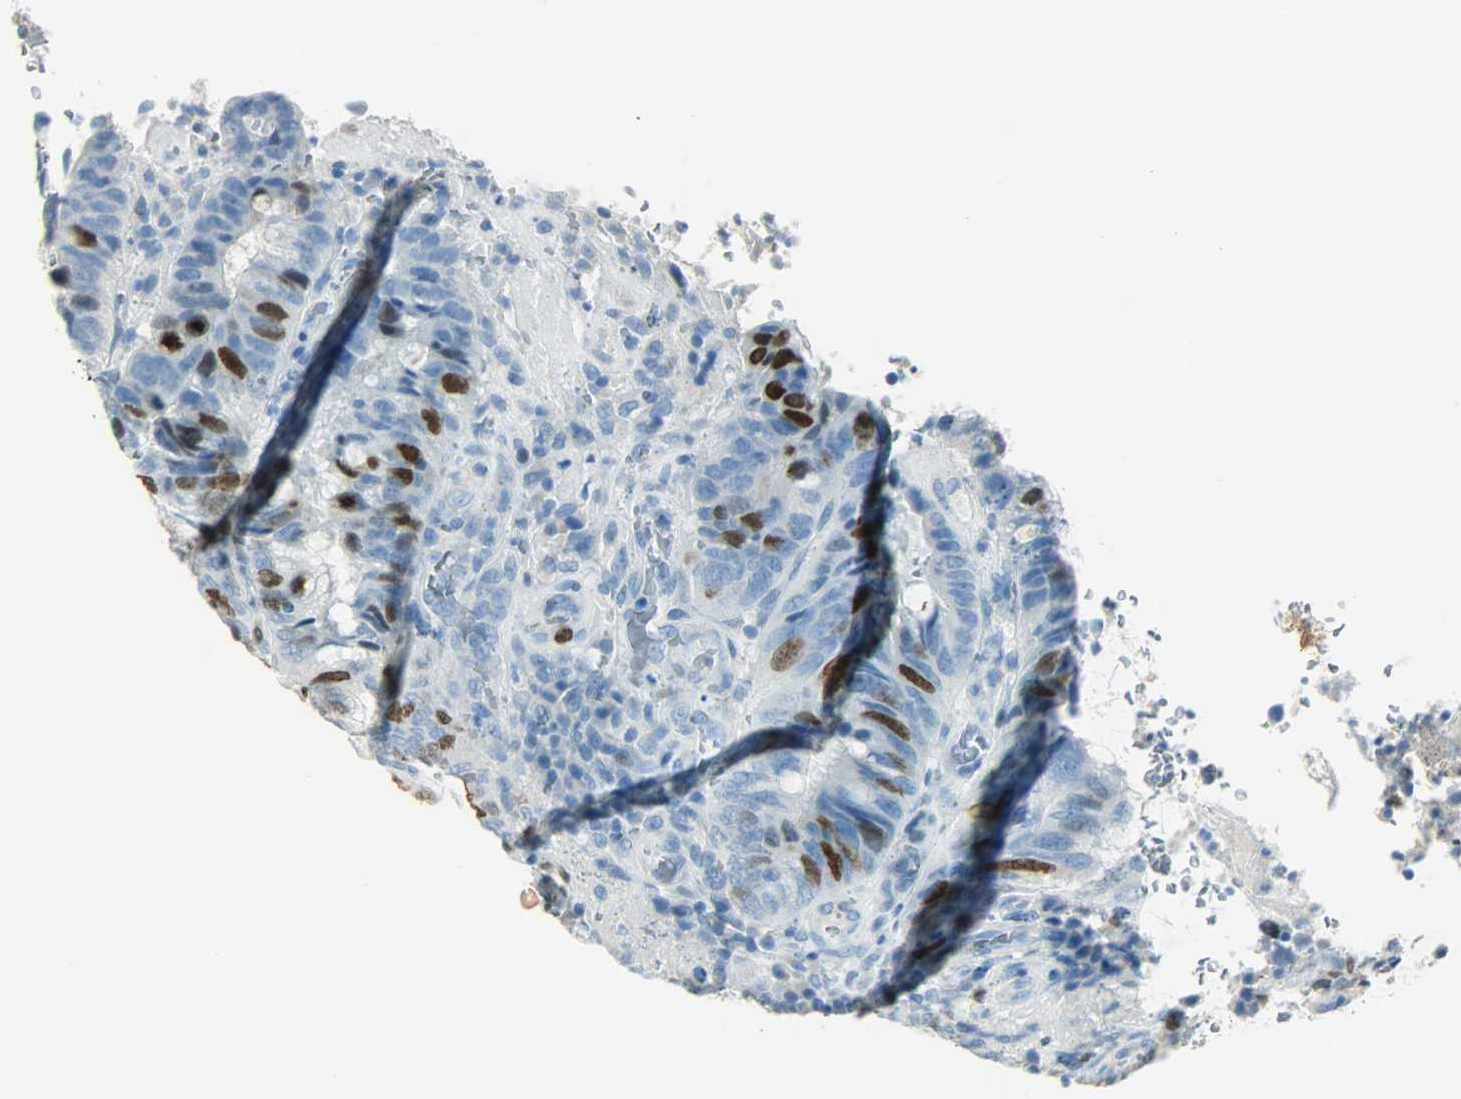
{"staining": {"intensity": "strong", "quantity": "<25%", "location": "nuclear"}, "tissue": "colorectal cancer", "cell_type": "Tumor cells", "image_type": "cancer", "snomed": [{"axis": "morphology", "description": "Normal tissue, NOS"}, {"axis": "morphology", "description": "Adenocarcinoma, NOS"}, {"axis": "topography", "description": "Rectum"}, {"axis": "topography", "description": "Peripheral nerve tissue"}], "caption": "Tumor cells exhibit medium levels of strong nuclear expression in approximately <25% of cells in adenocarcinoma (colorectal).", "gene": "TPX2", "patient": {"sex": "male", "age": 92}}